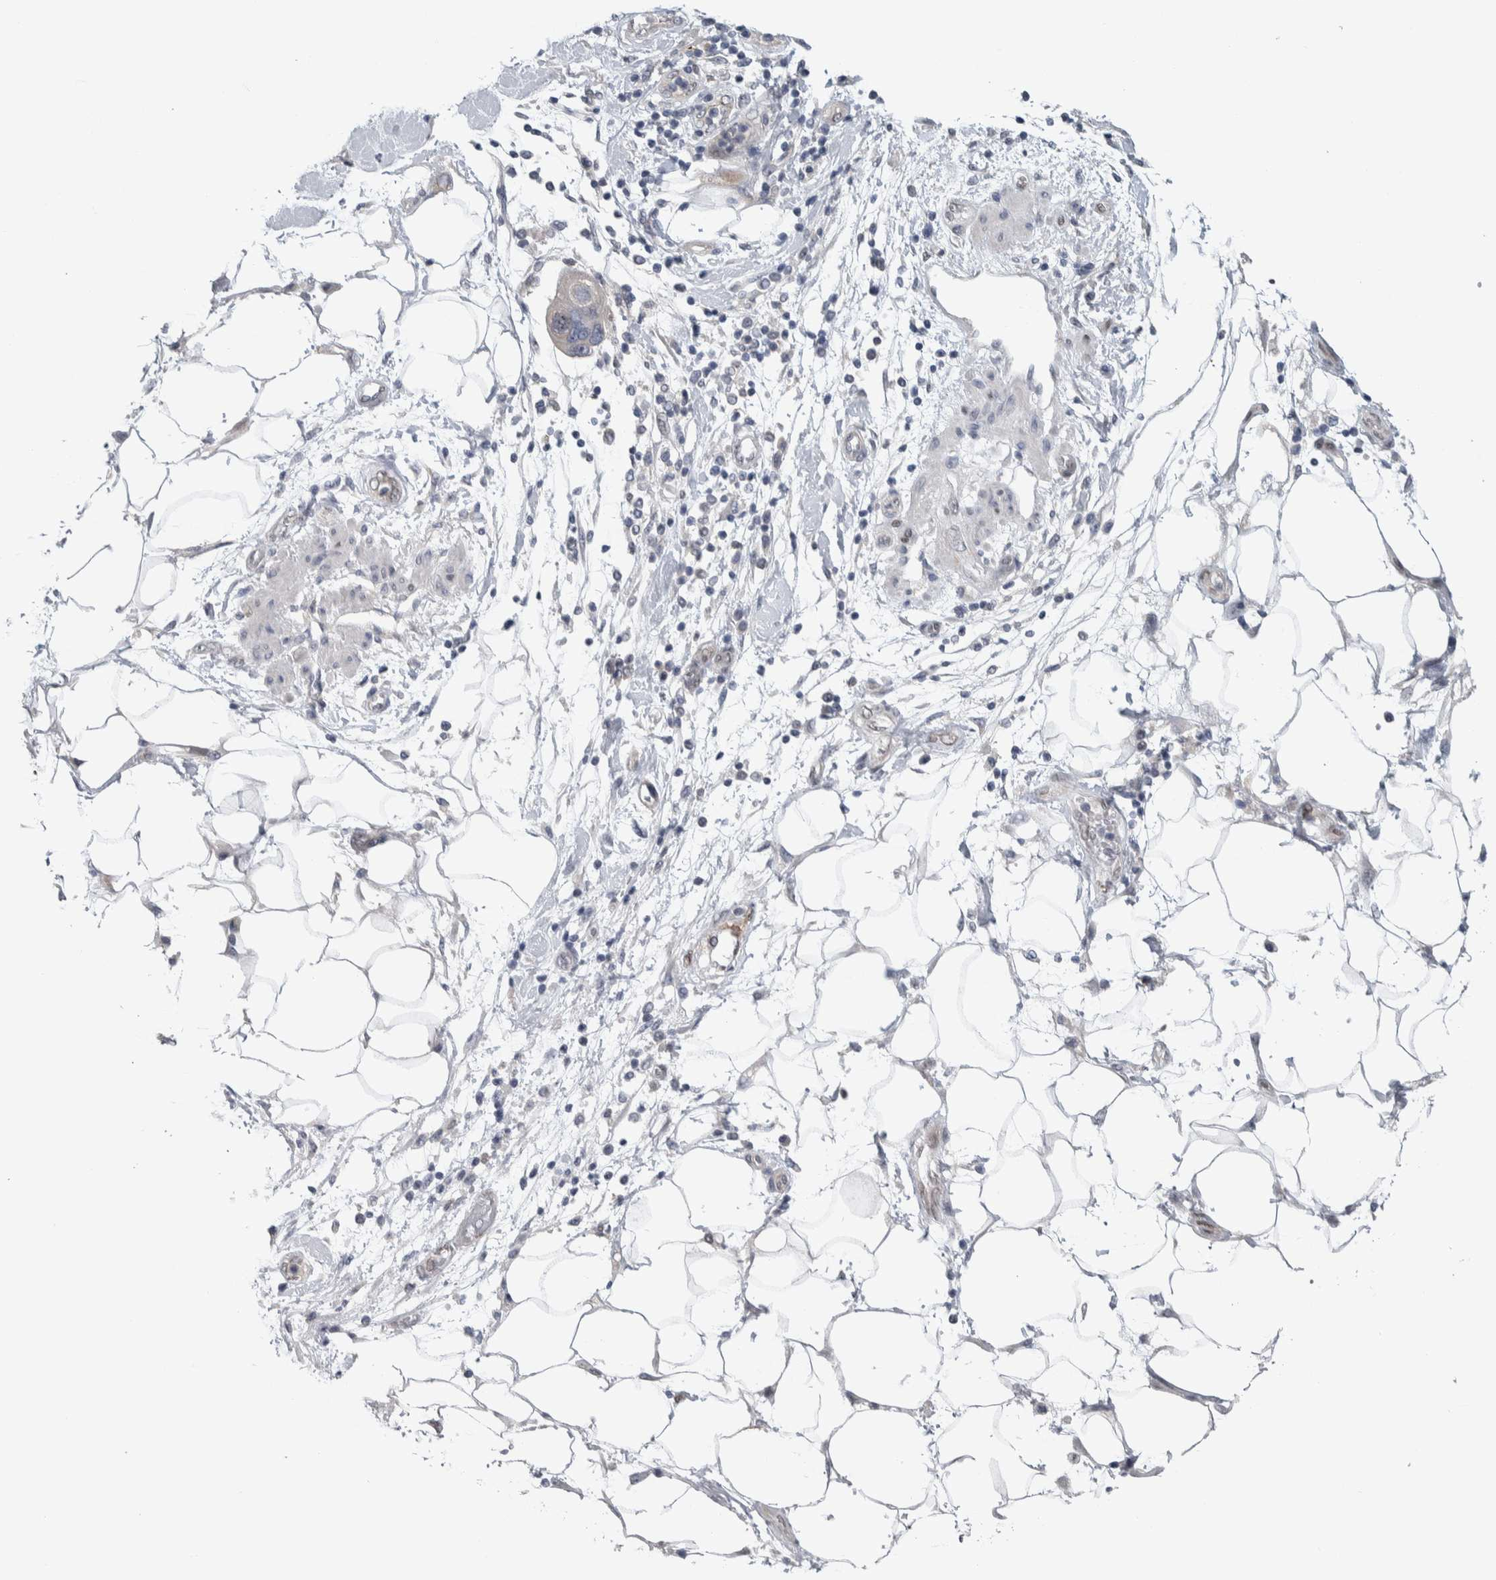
{"staining": {"intensity": "negative", "quantity": "none", "location": "none"}, "tissue": "pancreatic cancer", "cell_type": "Tumor cells", "image_type": "cancer", "snomed": [{"axis": "morphology", "description": "Normal tissue, NOS"}, {"axis": "morphology", "description": "Adenocarcinoma, NOS"}, {"axis": "topography", "description": "Pancreas"}], "caption": "High magnification brightfield microscopy of pancreatic adenocarcinoma stained with DAB (brown) and counterstained with hematoxylin (blue): tumor cells show no significant expression.", "gene": "TAX1BP1", "patient": {"sex": "female", "age": 71}}